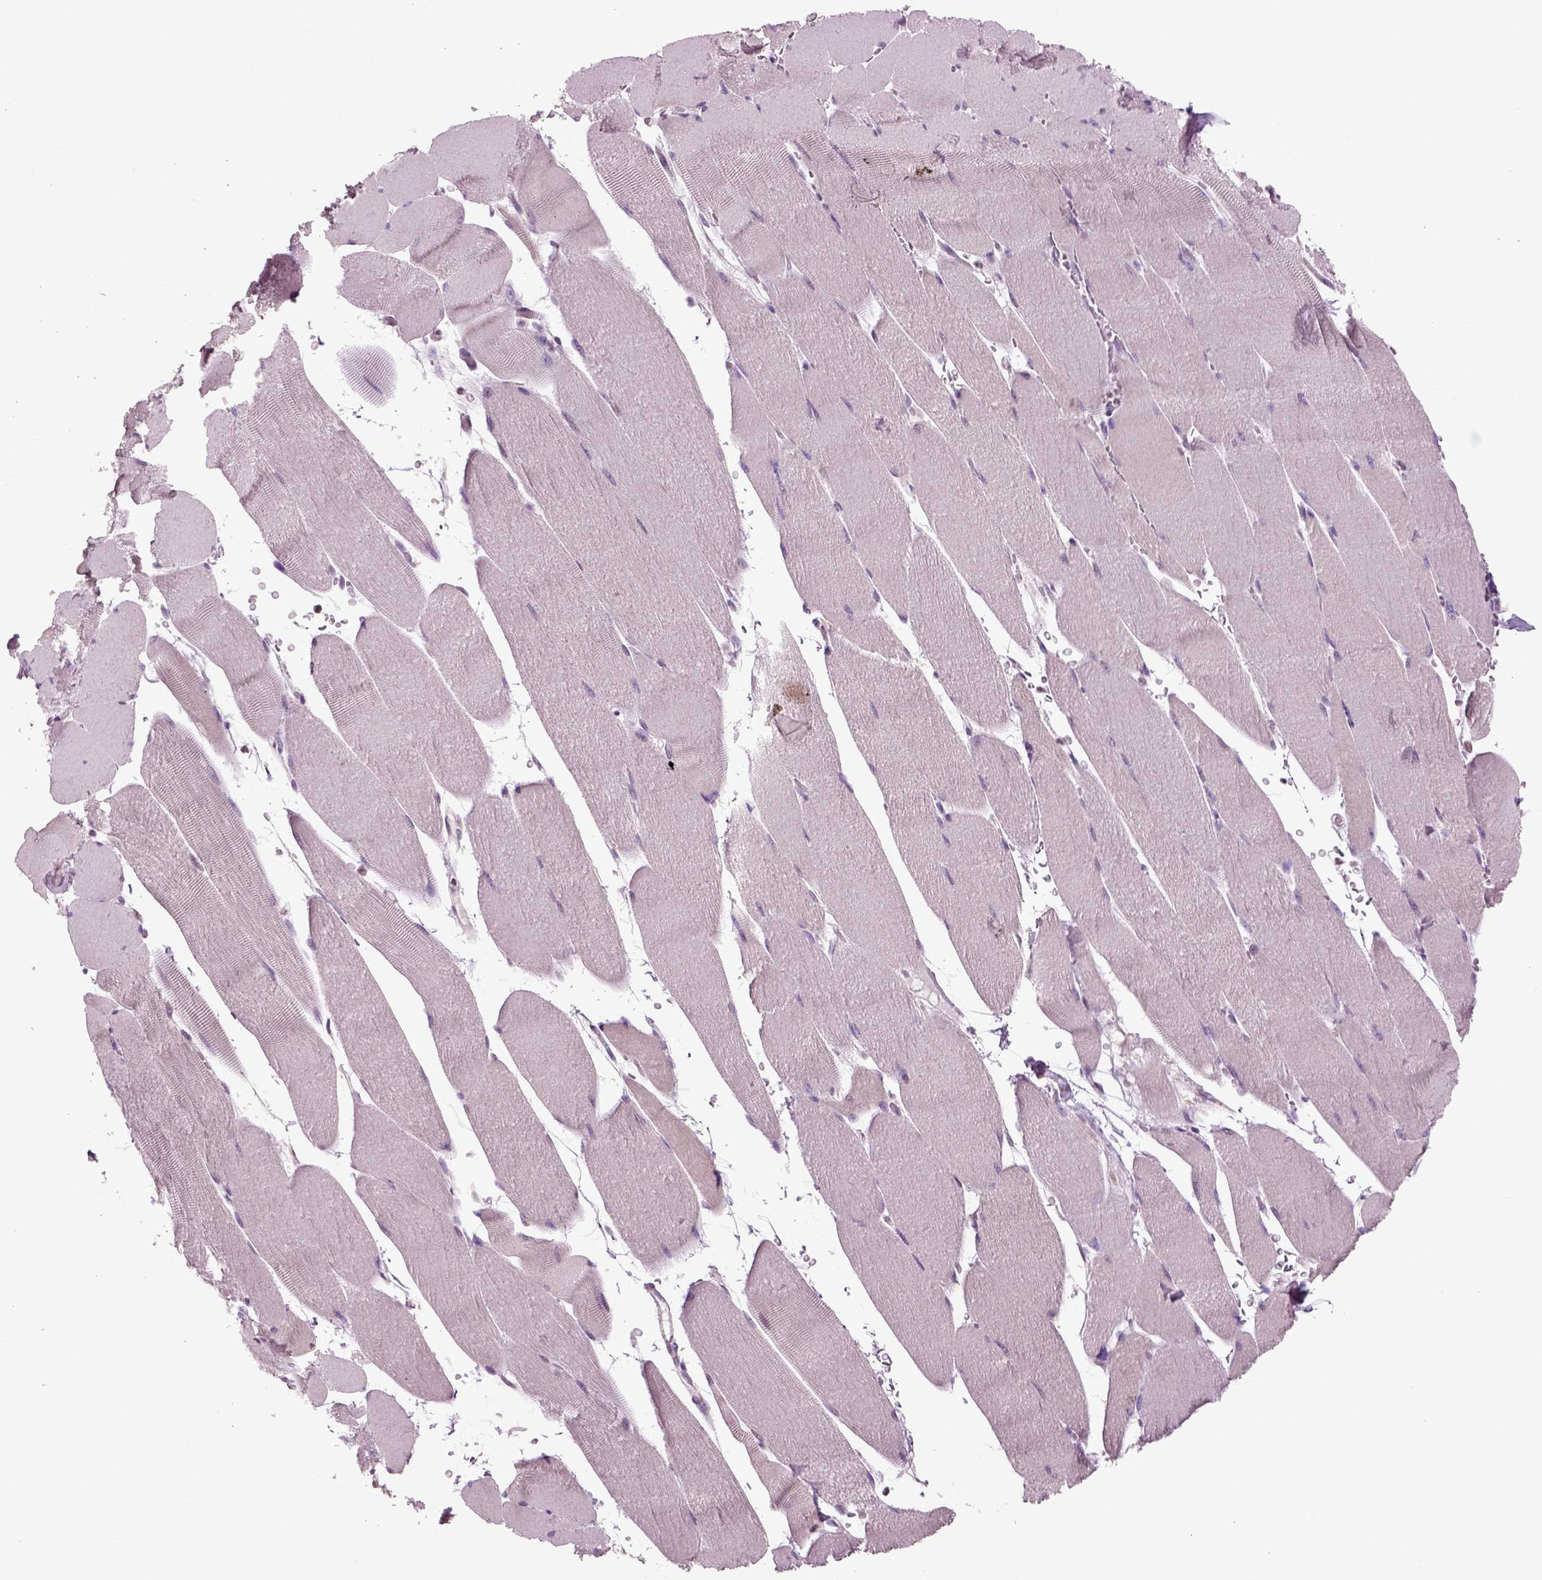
{"staining": {"intensity": "negative", "quantity": "none", "location": "none"}, "tissue": "skeletal muscle", "cell_type": "Myocytes", "image_type": "normal", "snomed": [{"axis": "morphology", "description": "Normal tissue, NOS"}, {"axis": "topography", "description": "Skeletal muscle"}], "caption": "Immunohistochemistry (IHC) image of benign skeletal muscle stained for a protein (brown), which demonstrates no expression in myocytes. Brightfield microscopy of immunohistochemistry stained with DAB (3,3'-diaminobenzidine) (brown) and hematoxylin (blue), captured at high magnification.", "gene": "ARID3A", "patient": {"sex": "male", "age": 56}}